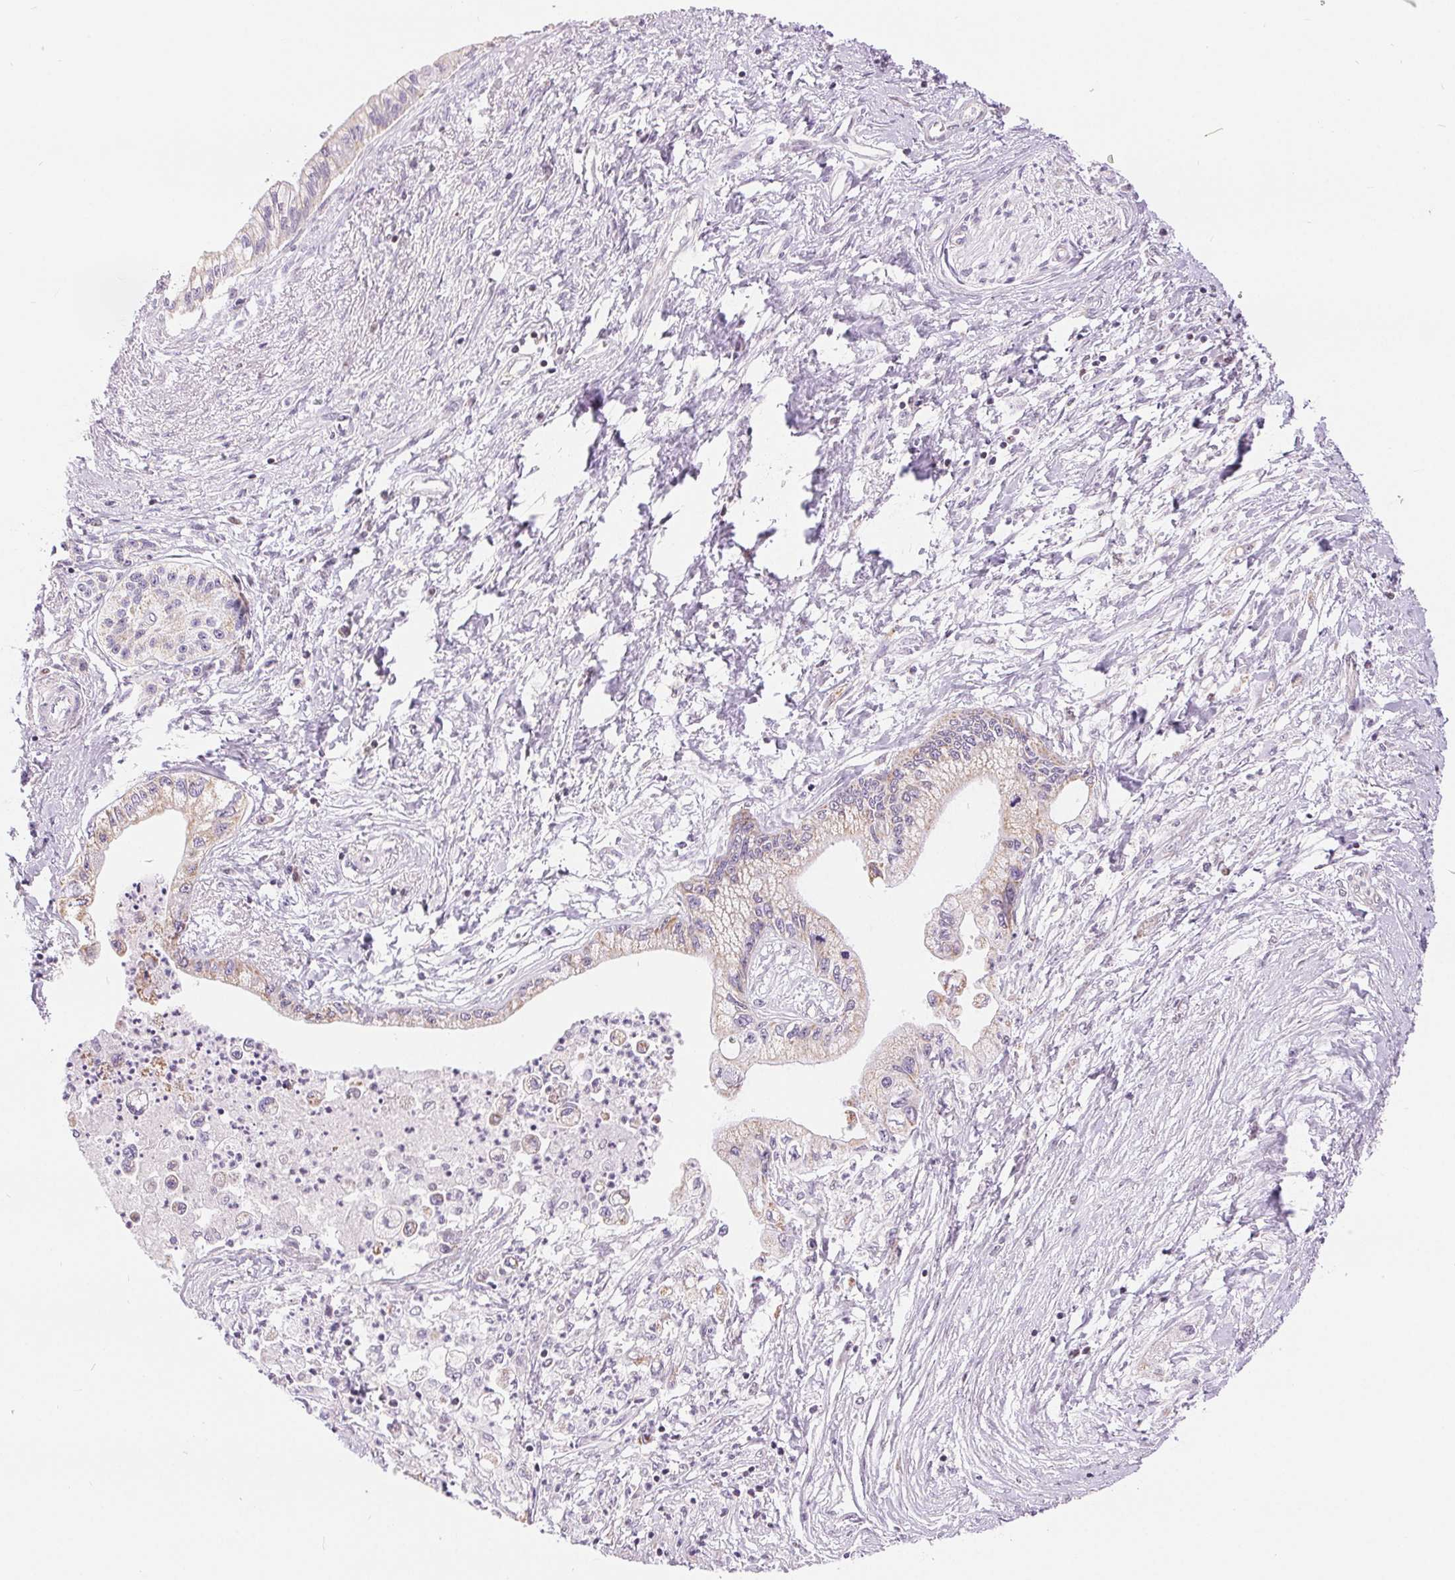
{"staining": {"intensity": "weak", "quantity": "<25%", "location": "cytoplasmic/membranous"}, "tissue": "pancreatic cancer", "cell_type": "Tumor cells", "image_type": "cancer", "snomed": [{"axis": "morphology", "description": "Adenocarcinoma, NOS"}, {"axis": "topography", "description": "Pancreas"}], "caption": "Histopathology image shows no significant protein expression in tumor cells of pancreatic adenocarcinoma.", "gene": "POU2F2", "patient": {"sex": "male", "age": 61}}